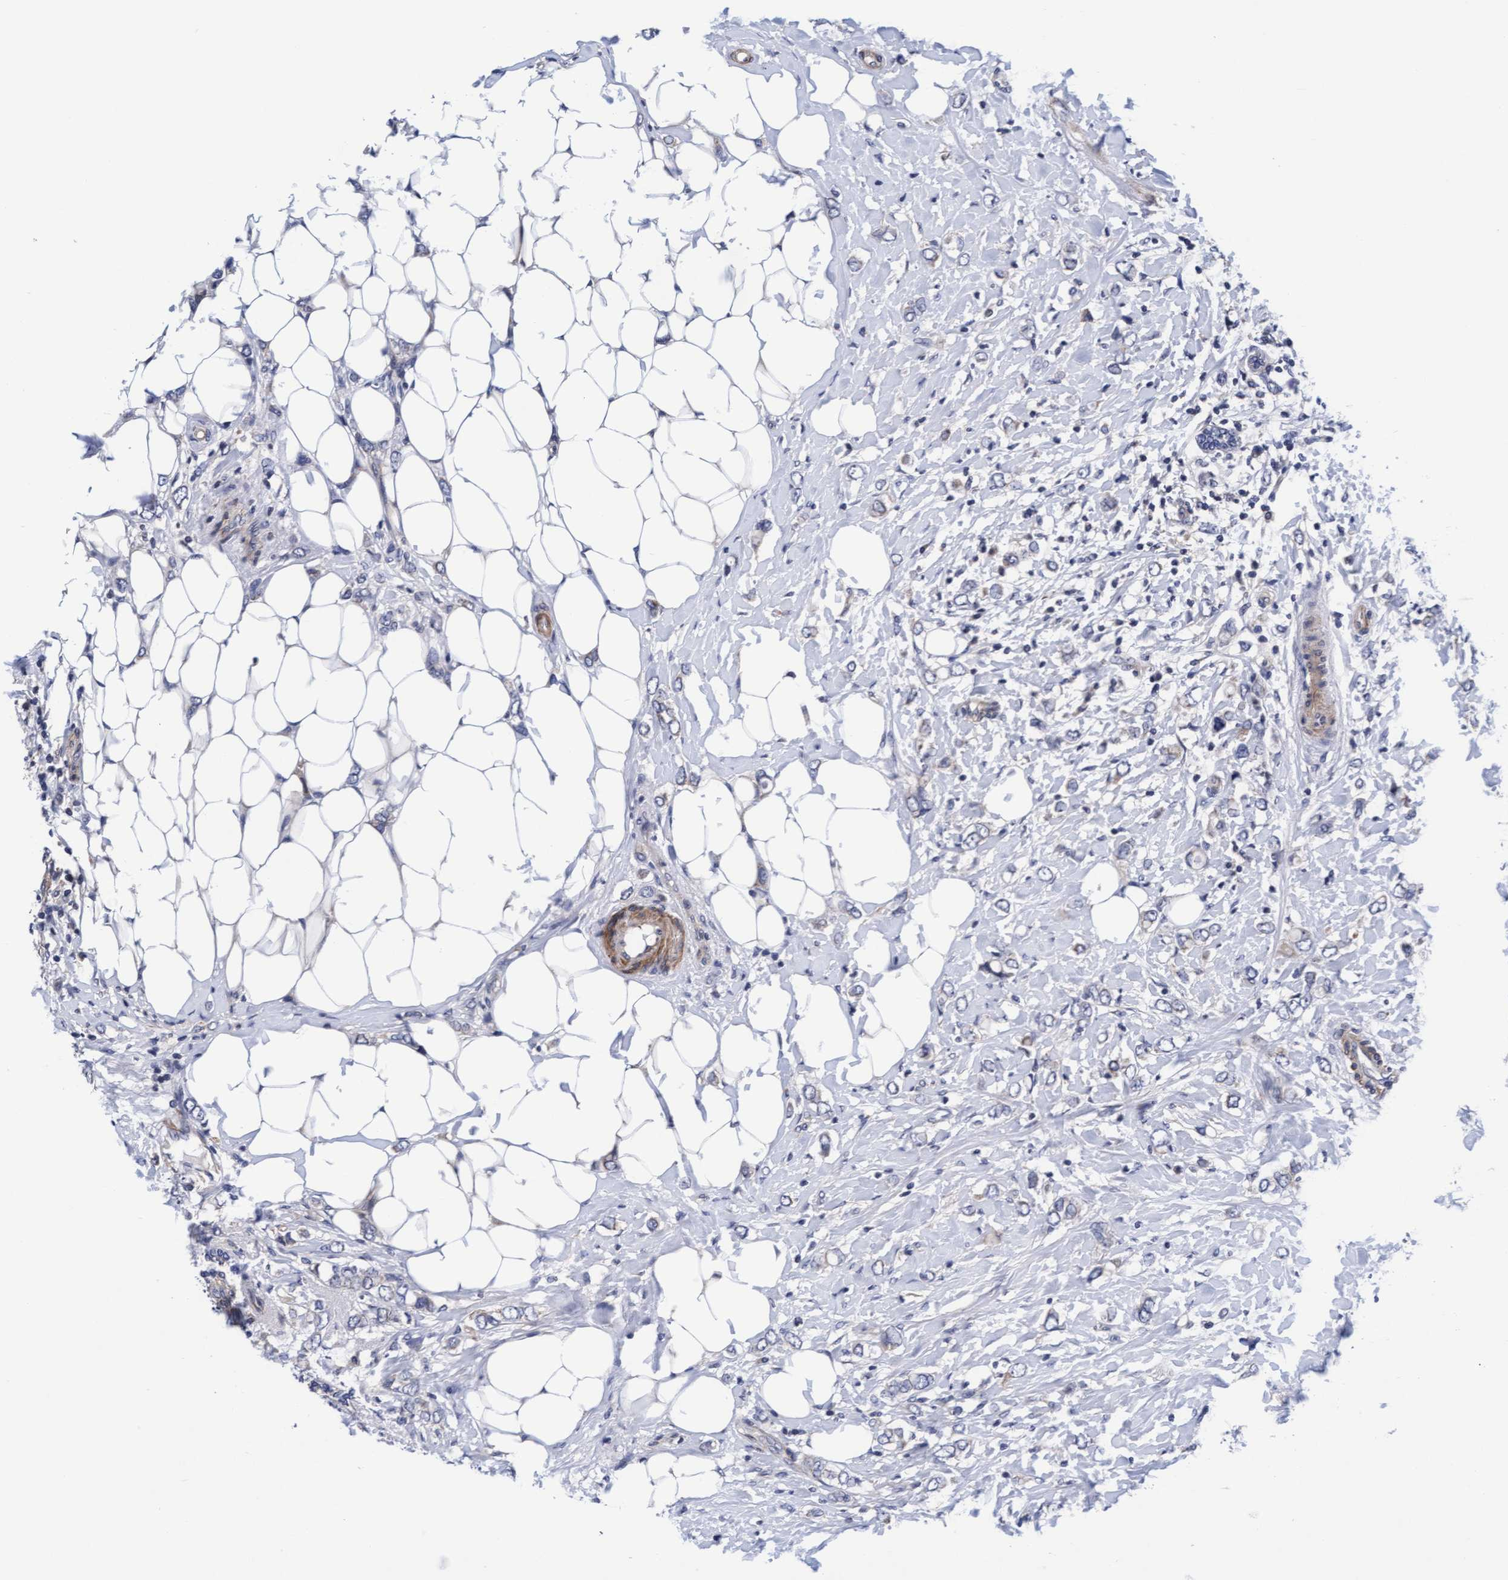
{"staining": {"intensity": "negative", "quantity": "none", "location": "none"}, "tissue": "breast cancer", "cell_type": "Tumor cells", "image_type": "cancer", "snomed": [{"axis": "morphology", "description": "Normal tissue, NOS"}, {"axis": "morphology", "description": "Lobular carcinoma"}, {"axis": "topography", "description": "Breast"}], "caption": "Immunohistochemistry of human breast lobular carcinoma displays no staining in tumor cells.", "gene": "EFCAB13", "patient": {"sex": "female", "age": 47}}